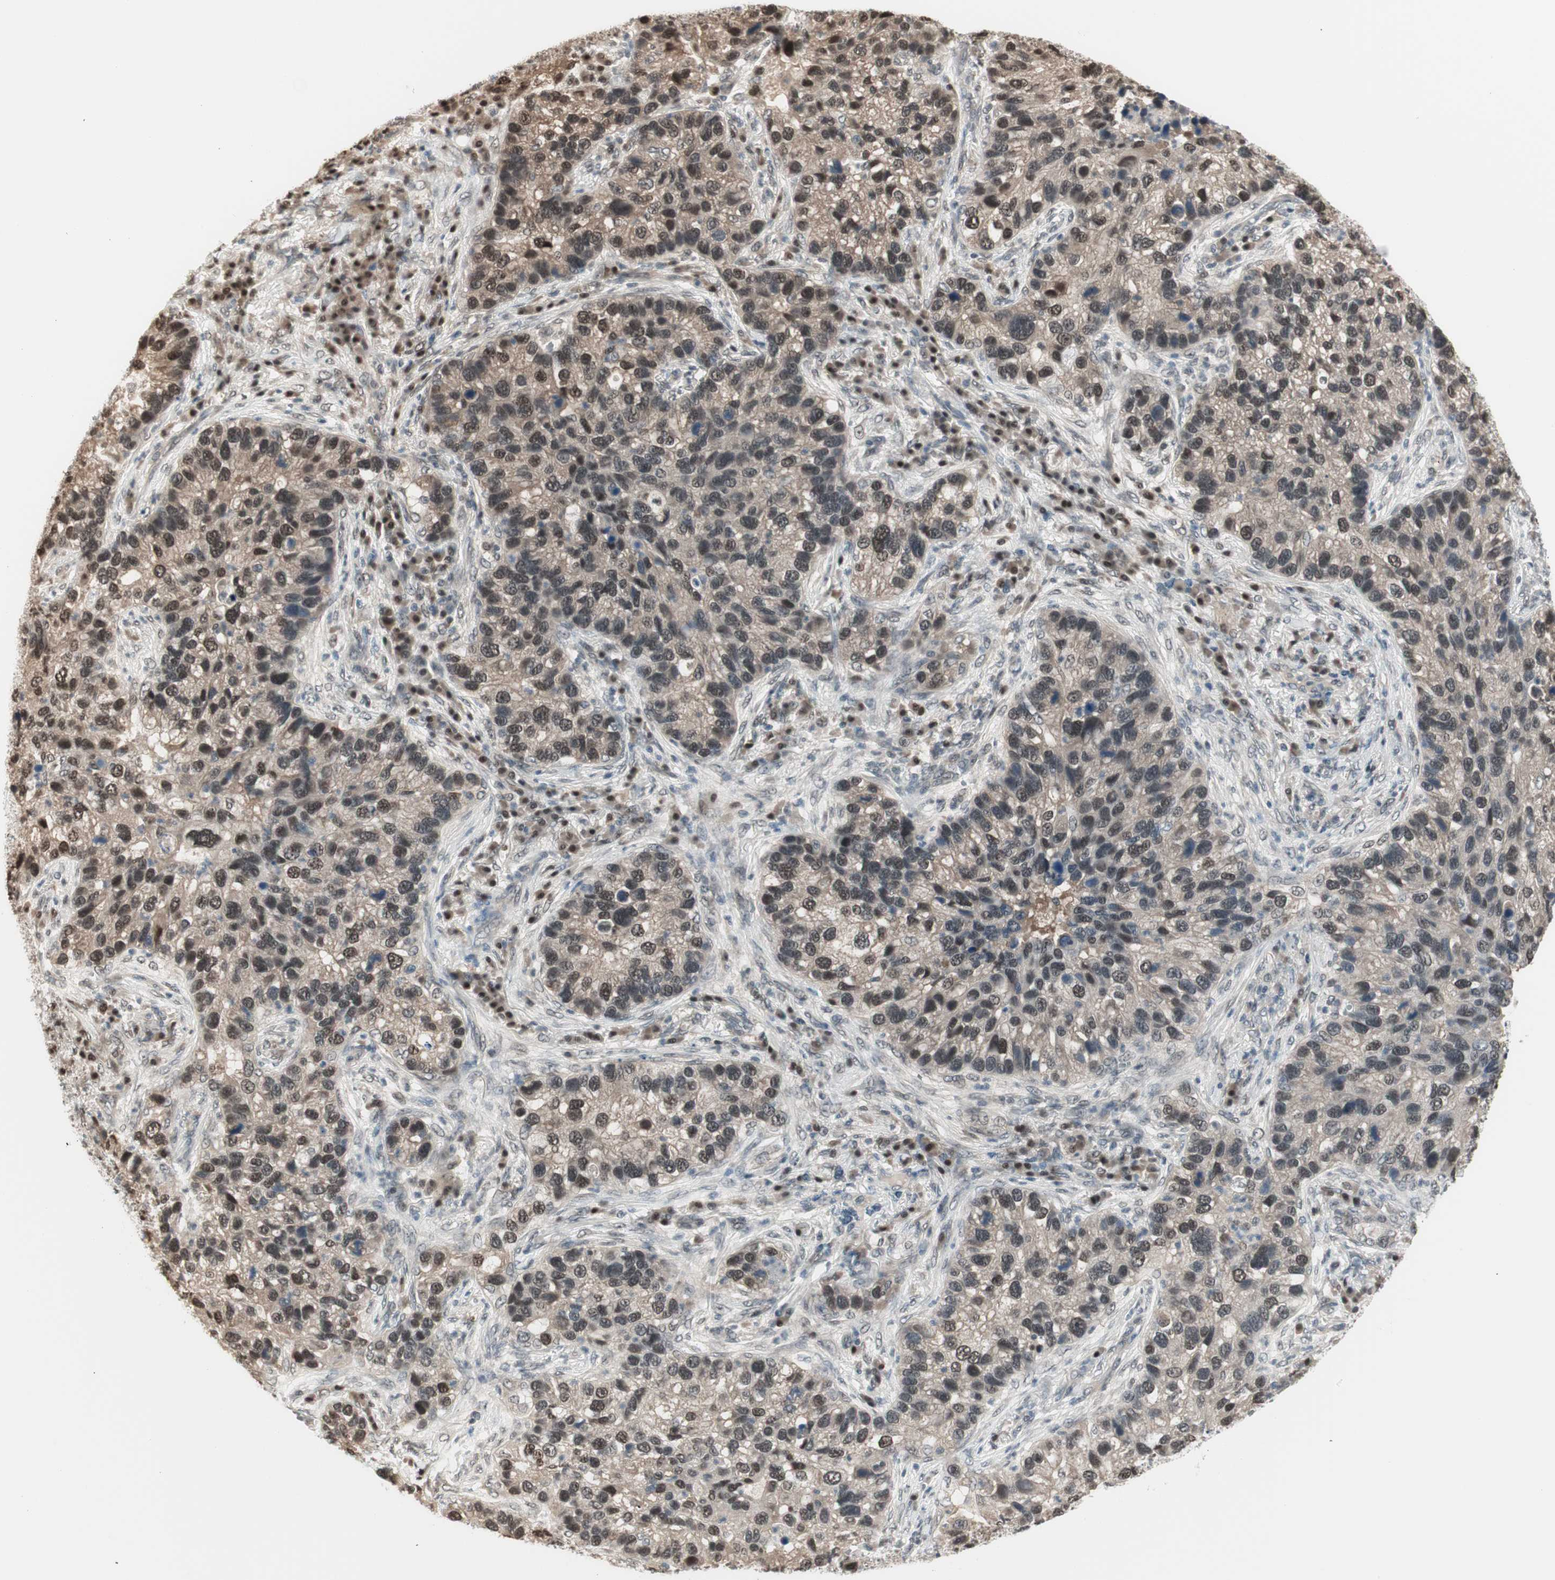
{"staining": {"intensity": "strong", "quantity": "25%-75%", "location": "nuclear"}, "tissue": "lung cancer", "cell_type": "Tumor cells", "image_type": "cancer", "snomed": [{"axis": "morphology", "description": "Normal tissue, NOS"}, {"axis": "morphology", "description": "Adenocarcinoma, NOS"}, {"axis": "topography", "description": "Bronchus"}, {"axis": "topography", "description": "Lung"}], "caption": "Immunohistochemistry of lung cancer (adenocarcinoma) exhibits high levels of strong nuclear expression in approximately 25%-75% of tumor cells.", "gene": "LONP2", "patient": {"sex": "male", "age": 54}}